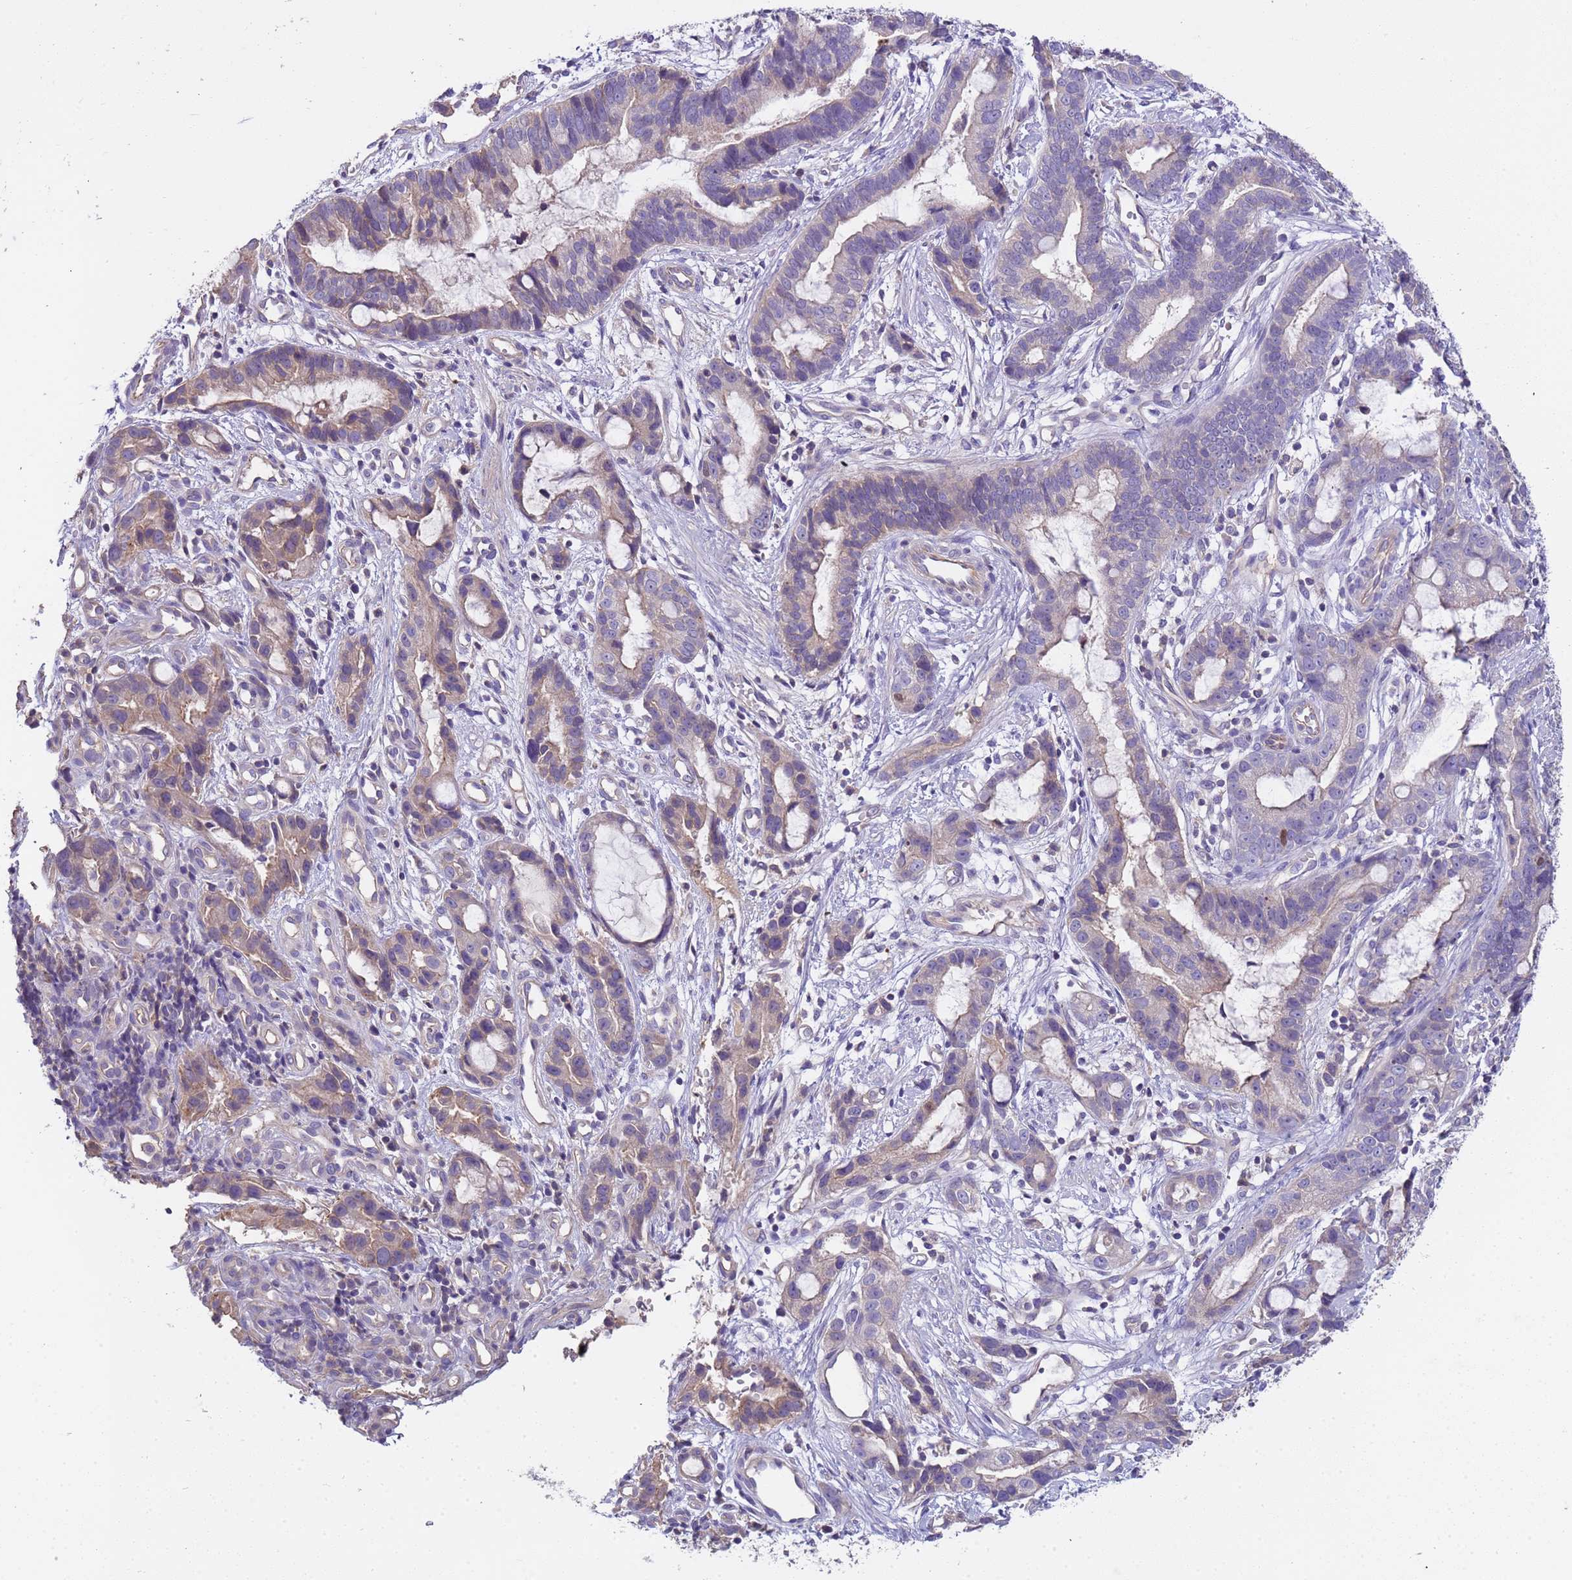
{"staining": {"intensity": "weak", "quantity": "25%-75%", "location": "cytoplasmic/membranous"}, "tissue": "stomach cancer", "cell_type": "Tumor cells", "image_type": "cancer", "snomed": [{"axis": "morphology", "description": "Adenocarcinoma, NOS"}, {"axis": "topography", "description": "Stomach"}], "caption": "Adenocarcinoma (stomach) stained with a brown dye displays weak cytoplasmic/membranous positive positivity in approximately 25%-75% of tumor cells.", "gene": "PLCXD3", "patient": {"sex": "male", "age": 55}}